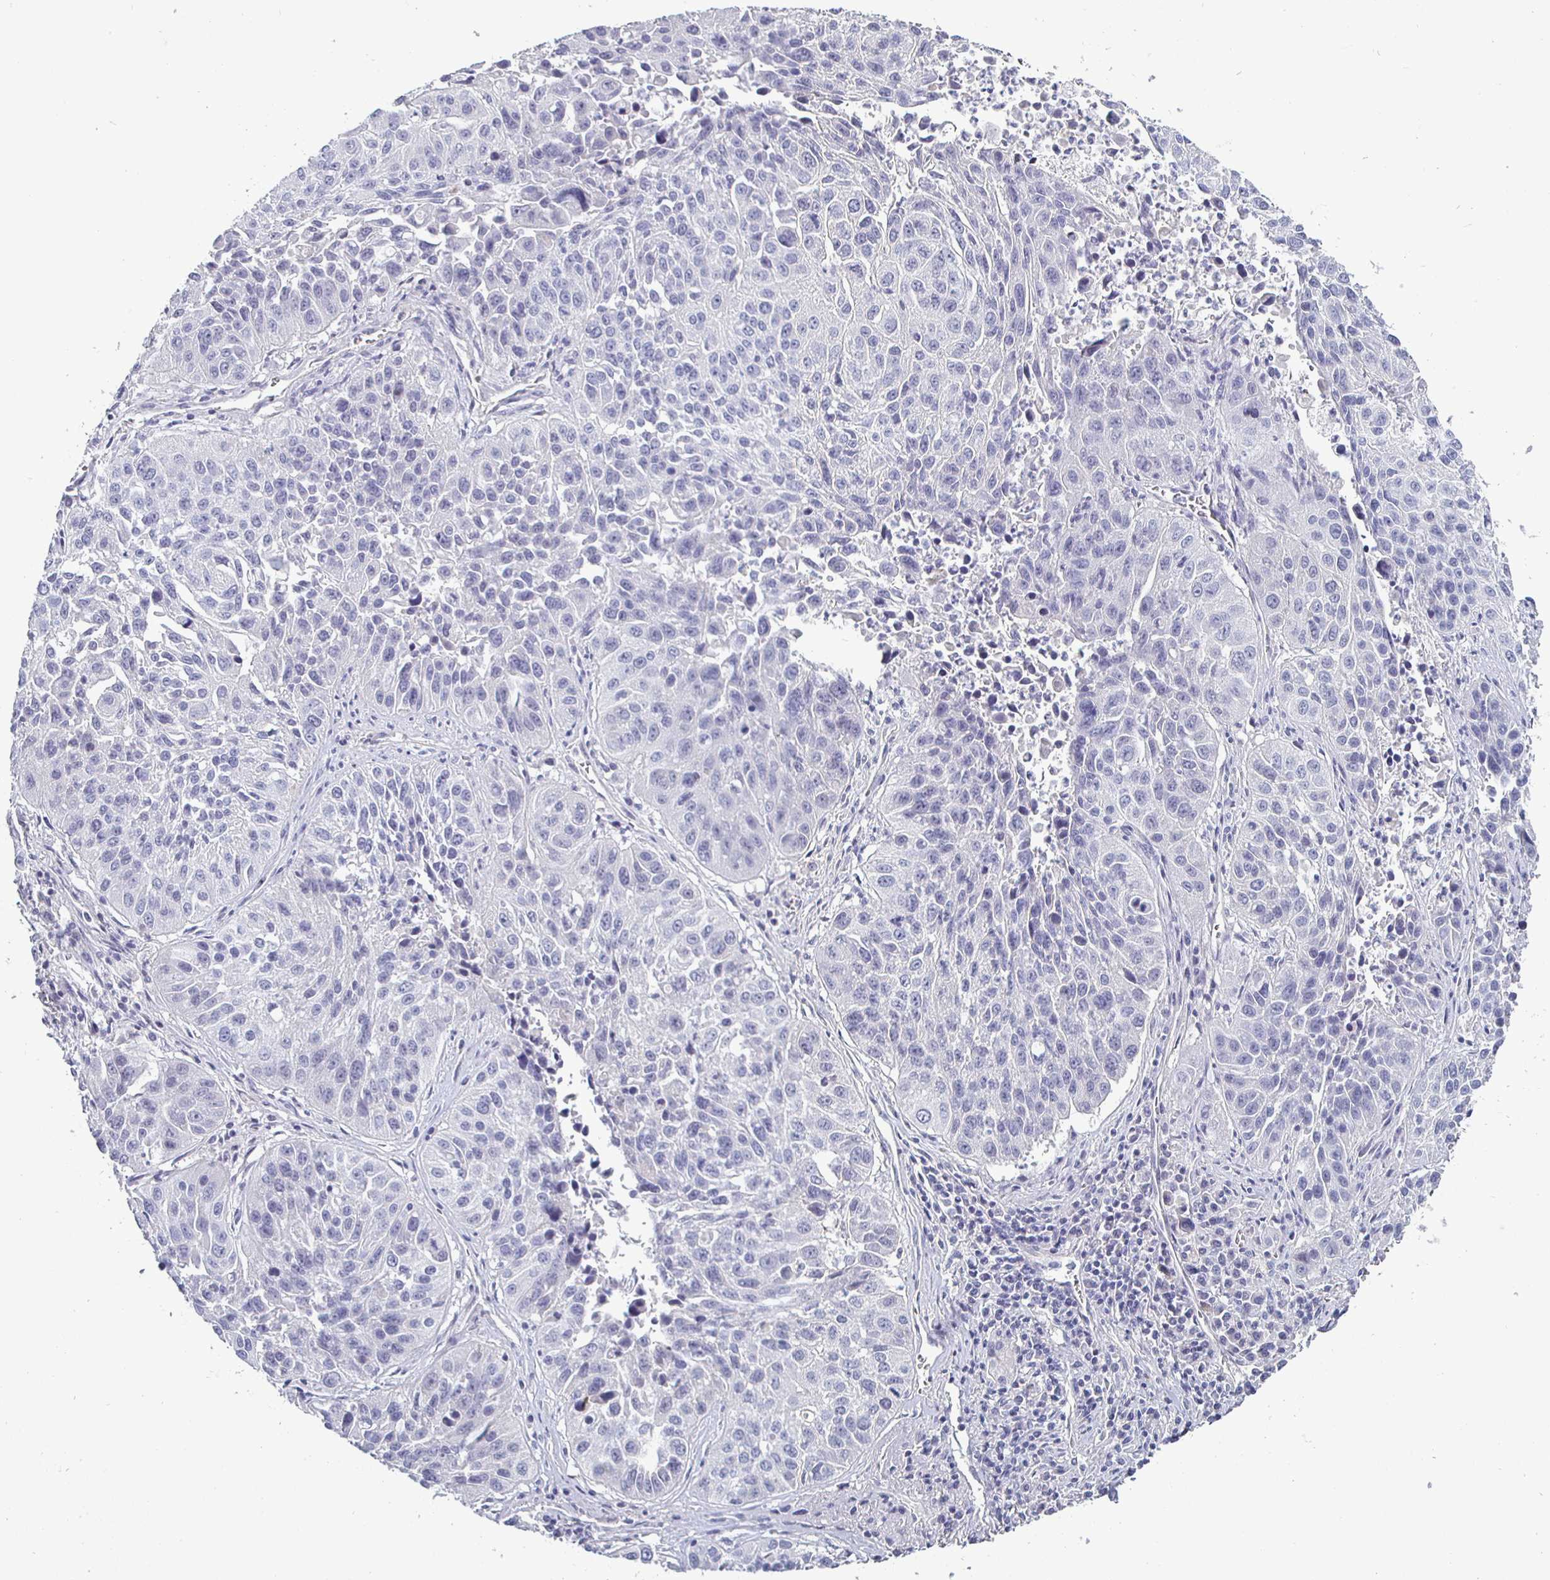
{"staining": {"intensity": "negative", "quantity": "none", "location": "none"}, "tissue": "lung cancer", "cell_type": "Tumor cells", "image_type": "cancer", "snomed": [{"axis": "morphology", "description": "Squamous cell carcinoma, NOS"}, {"axis": "topography", "description": "Lung"}], "caption": "Tumor cells are negative for protein expression in human lung cancer (squamous cell carcinoma).", "gene": "ENPP1", "patient": {"sex": "female", "age": 61}}